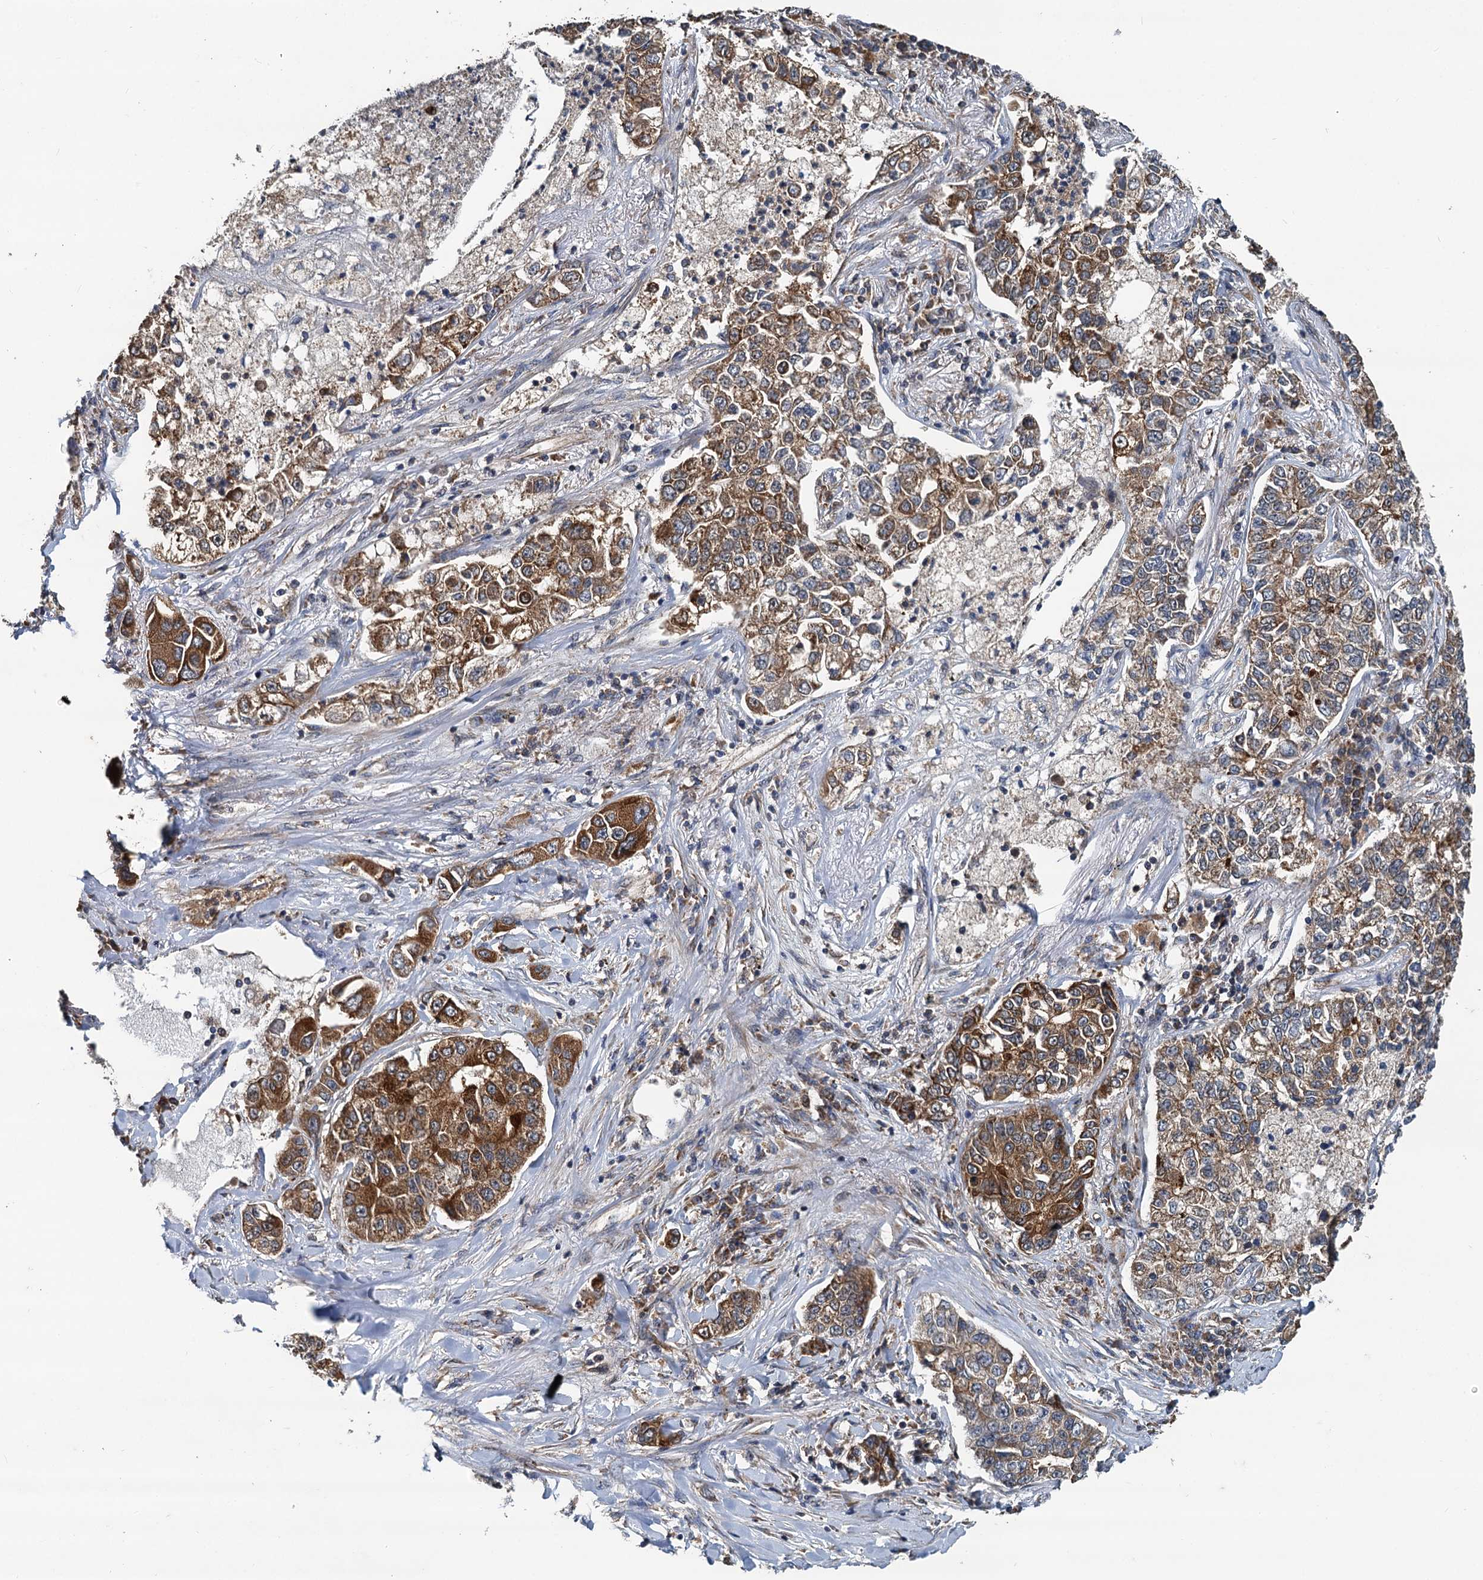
{"staining": {"intensity": "strong", "quantity": ">75%", "location": "cytoplasmic/membranous"}, "tissue": "lung cancer", "cell_type": "Tumor cells", "image_type": "cancer", "snomed": [{"axis": "morphology", "description": "Adenocarcinoma, NOS"}, {"axis": "topography", "description": "Lung"}], "caption": "Protein expression by immunohistochemistry exhibits strong cytoplasmic/membranous positivity in approximately >75% of tumor cells in lung adenocarcinoma.", "gene": "LRRK2", "patient": {"sex": "male", "age": 49}}